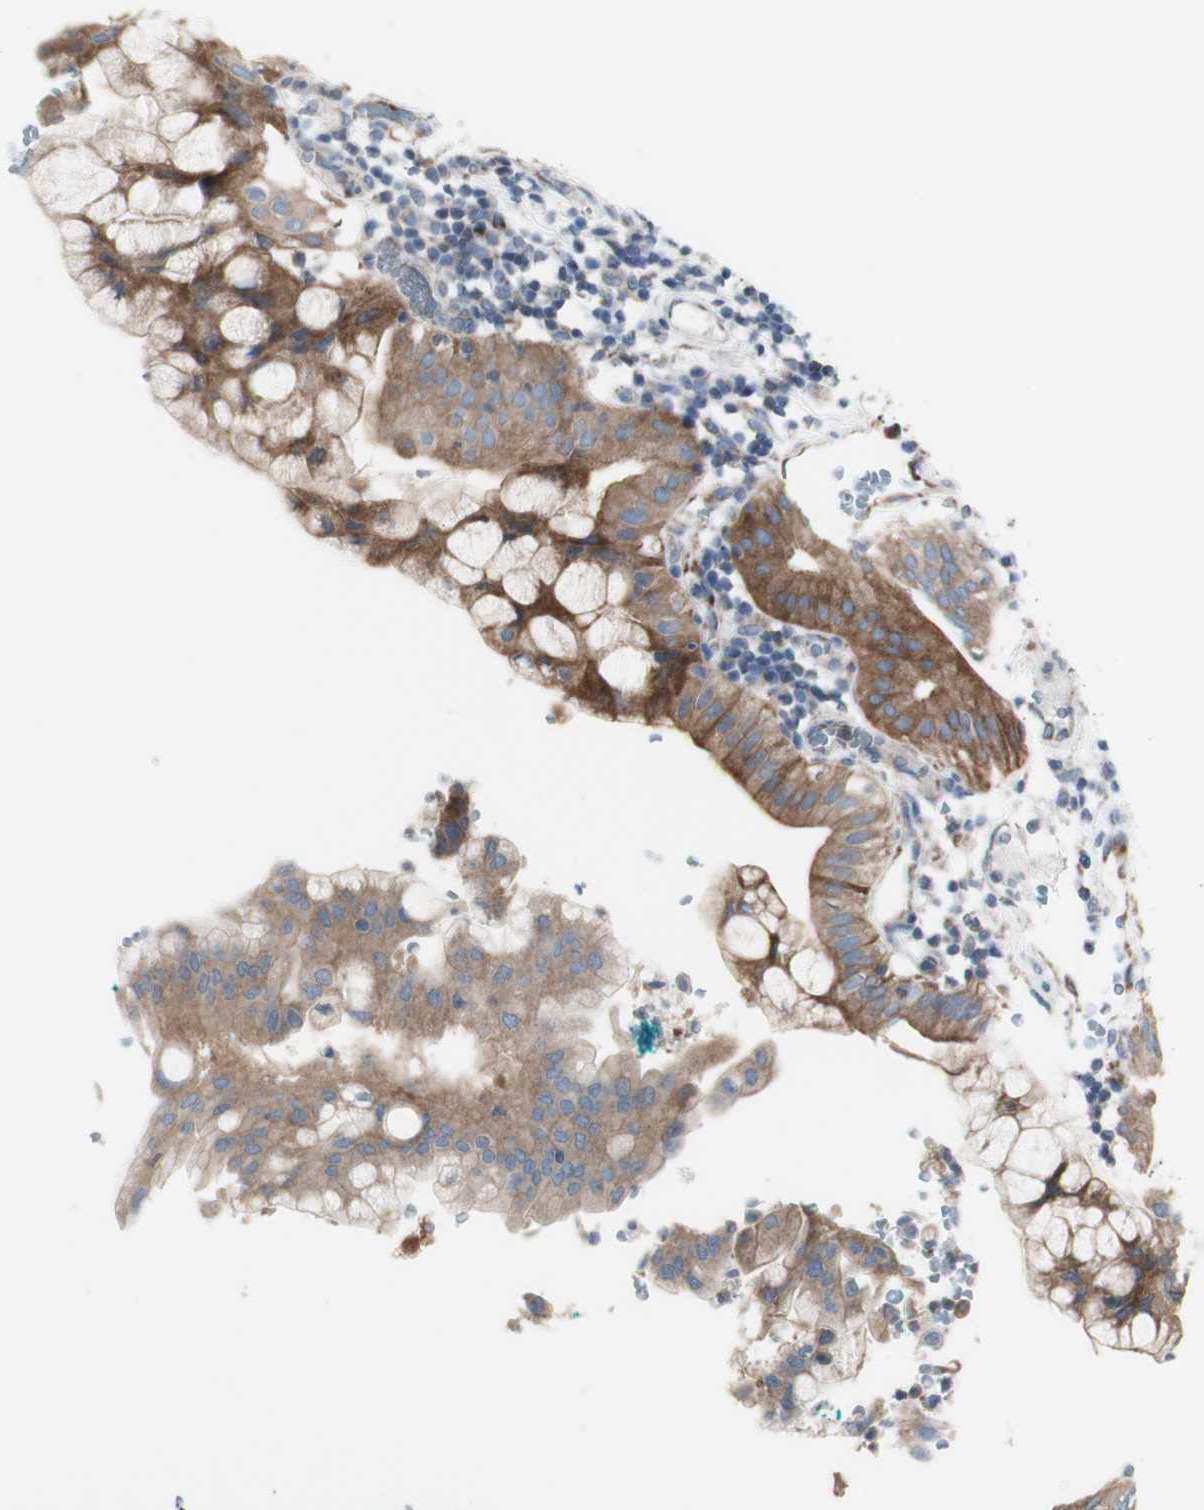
{"staining": {"intensity": "strong", "quantity": "<25%", "location": "cytoplasmic/membranous"}, "tissue": "pancreatic cancer", "cell_type": "Tumor cells", "image_type": "cancer", "snomed": [{"axis": "morphology", "description": "Adenocarcinoma, NOS"}, {"axis": "morphology", "description": "Adenocarcinoma, metastatic, NOS"}, {"axis": "topography", "description": "Lymph node"}, {"axis": "topography", "description": "Pancreas"}, {"axis": "topography", "description": "Duodenum"}], "caption": "DAB immunohistochemical staining of adenocarcinoma (pancreatic) displays strong cytoplasmic/membranous protein expression in about <25% of tumor cells.", "gene": "C3orf52", "patient": {"sex": "female", "age": 64}}